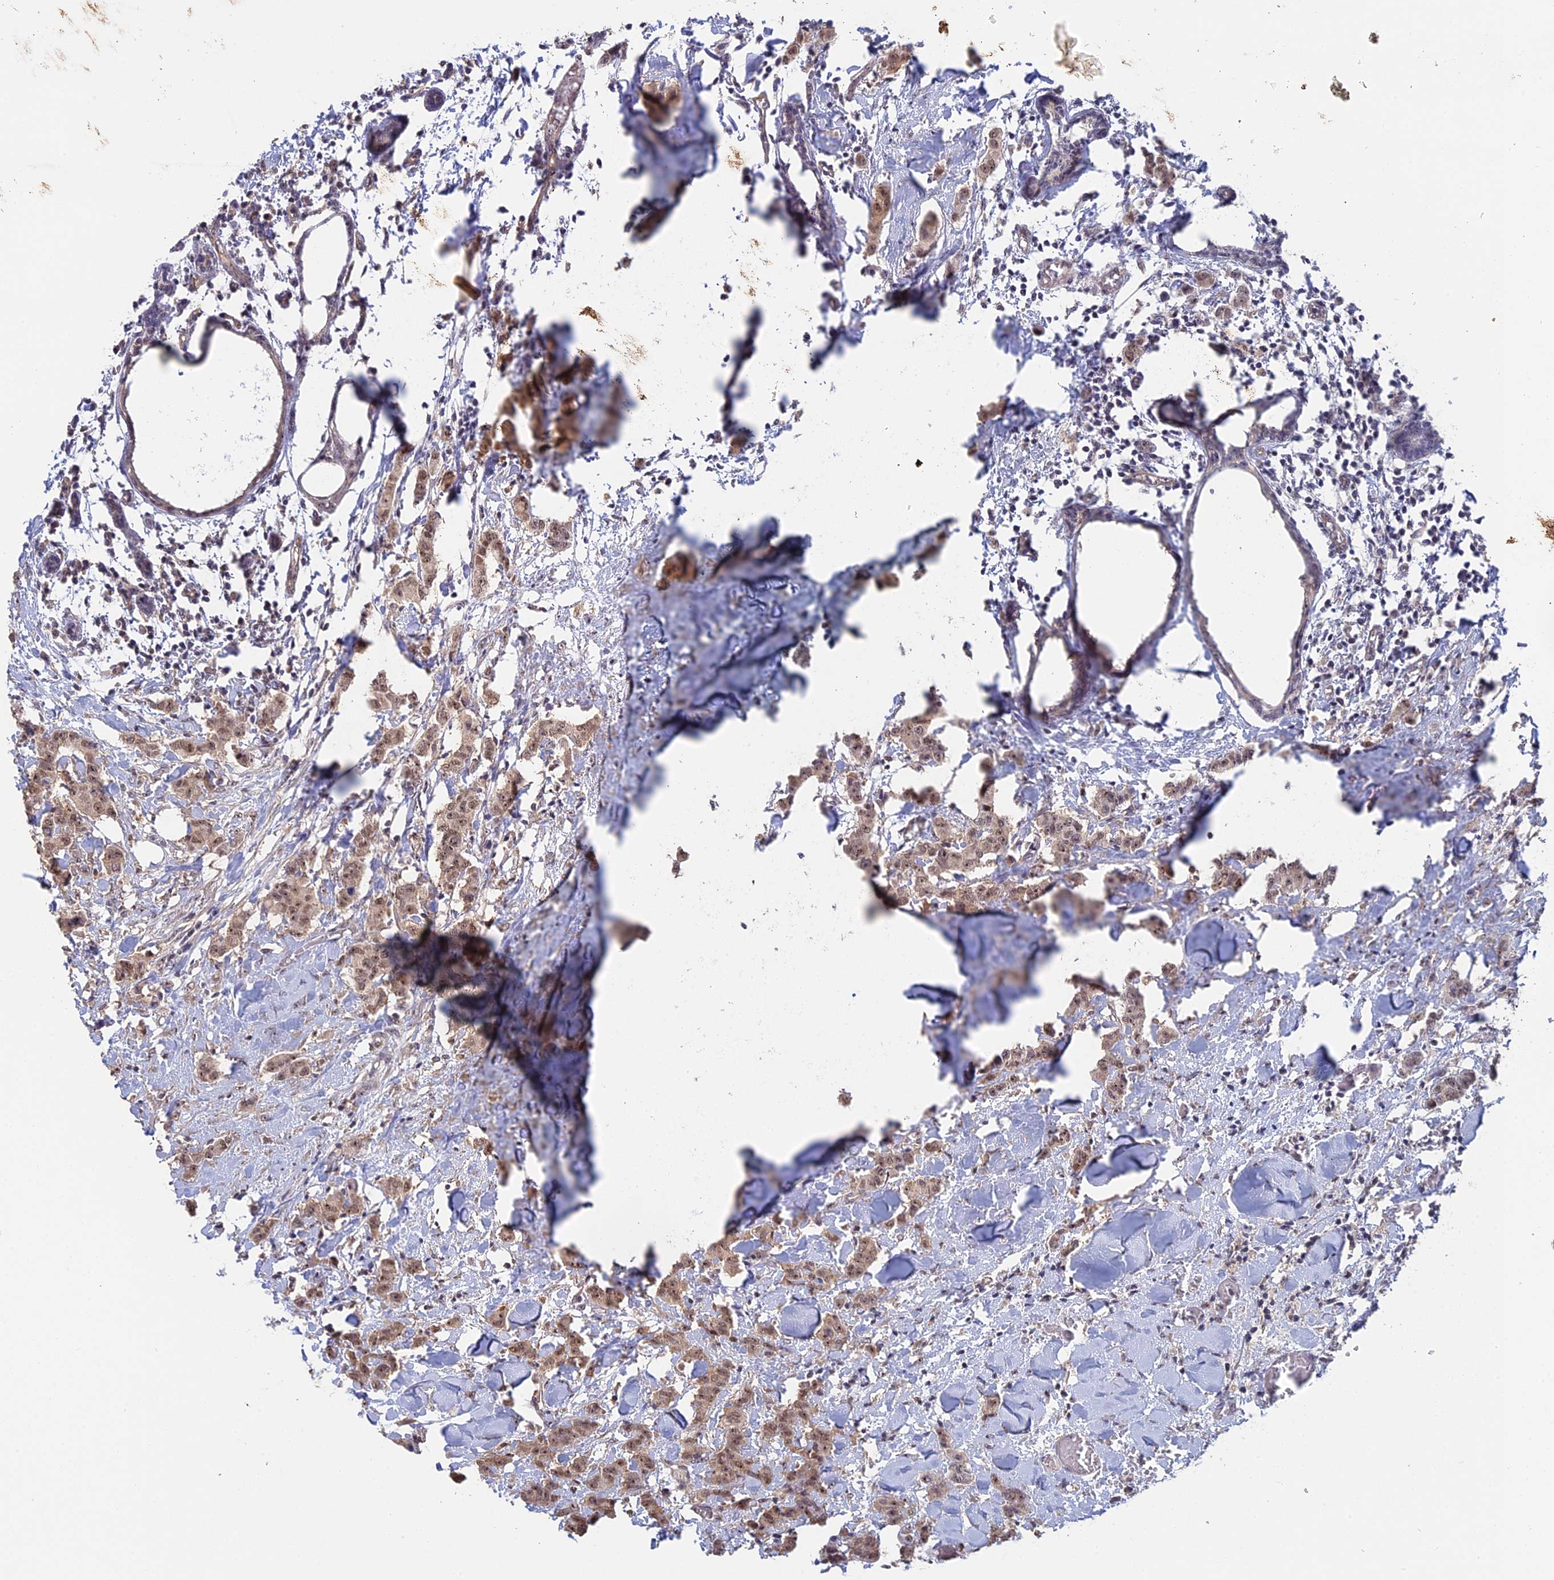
{"staining": {"intensity": "weak", "quantity": ">75%", "location": "nuclear"}, "tissue": "breast cancer", "cell_type": "Tumor cells", "image_type": "cancer", "snomed": [{"axis": "morphology", "description": "Duct carcinoma"}, {"axis": "topography", "description": "Breast"}], "caption": "This histopathology image shows IHC staining of breast cancer, with low weak nuclear expression in about >75% of tumor cells.", "gene": "FAM98C", "patient": {"sex": "female", "age": 40}}